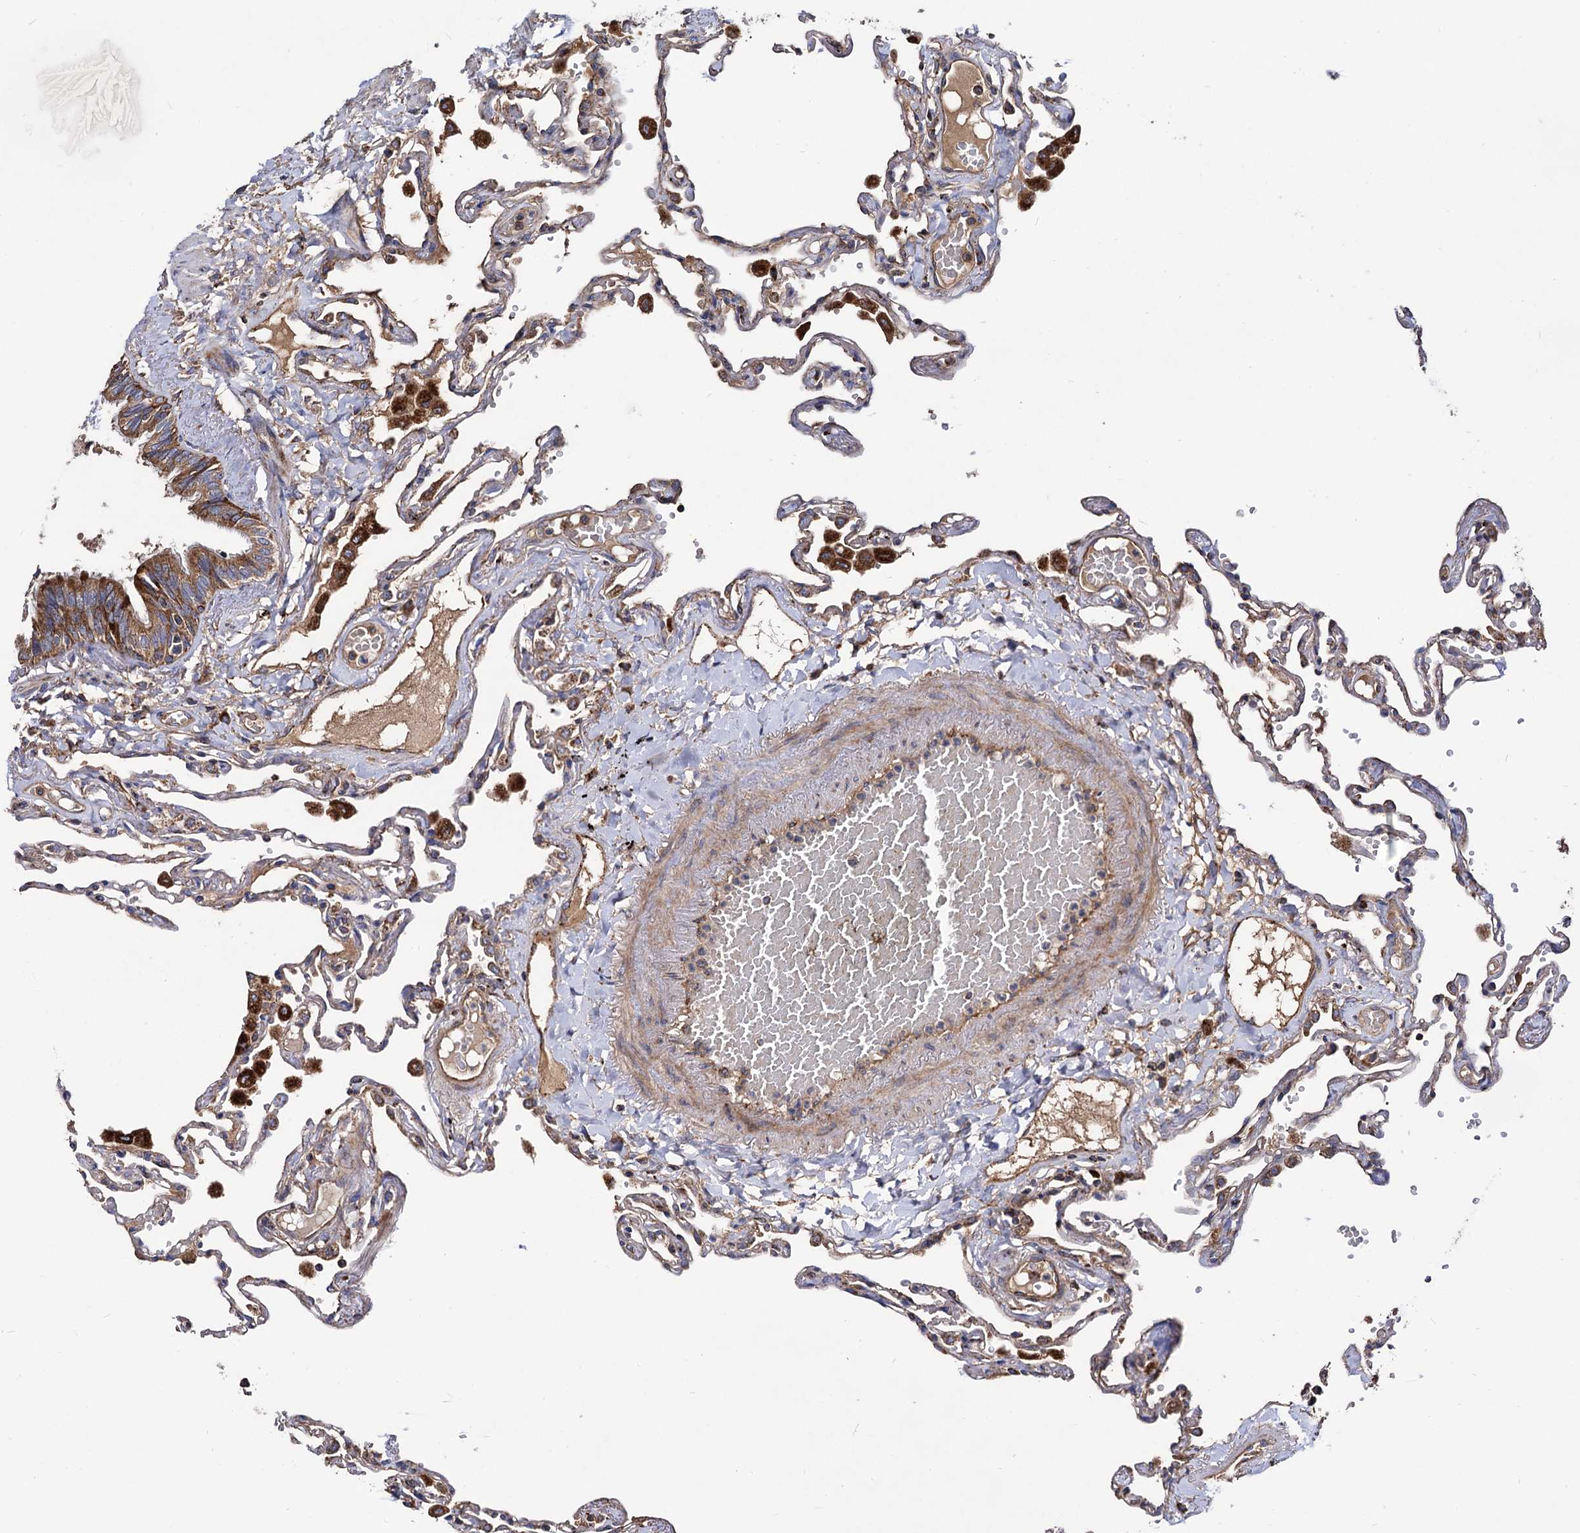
{"staining": {"intensity": "weak", "quantity": "25%-75%", "location": "cytoplasmic/membranous"}, "tissue": "lung", "cell_type": "Alveolar cells", "image_type": "normal", "snomed": [{"axis": "morphology", "description": "Normal tissue, NOS"}, {"axis": "topography", "description": "Lung"}], "caption": "This is an image of immunohistochemistry staining of normal lung, which shows weak positivity in the cytoplasmic/membranous of alveolar cells.", "gene": "IQCH", "patient": {"sex": "female", "age": 67}}